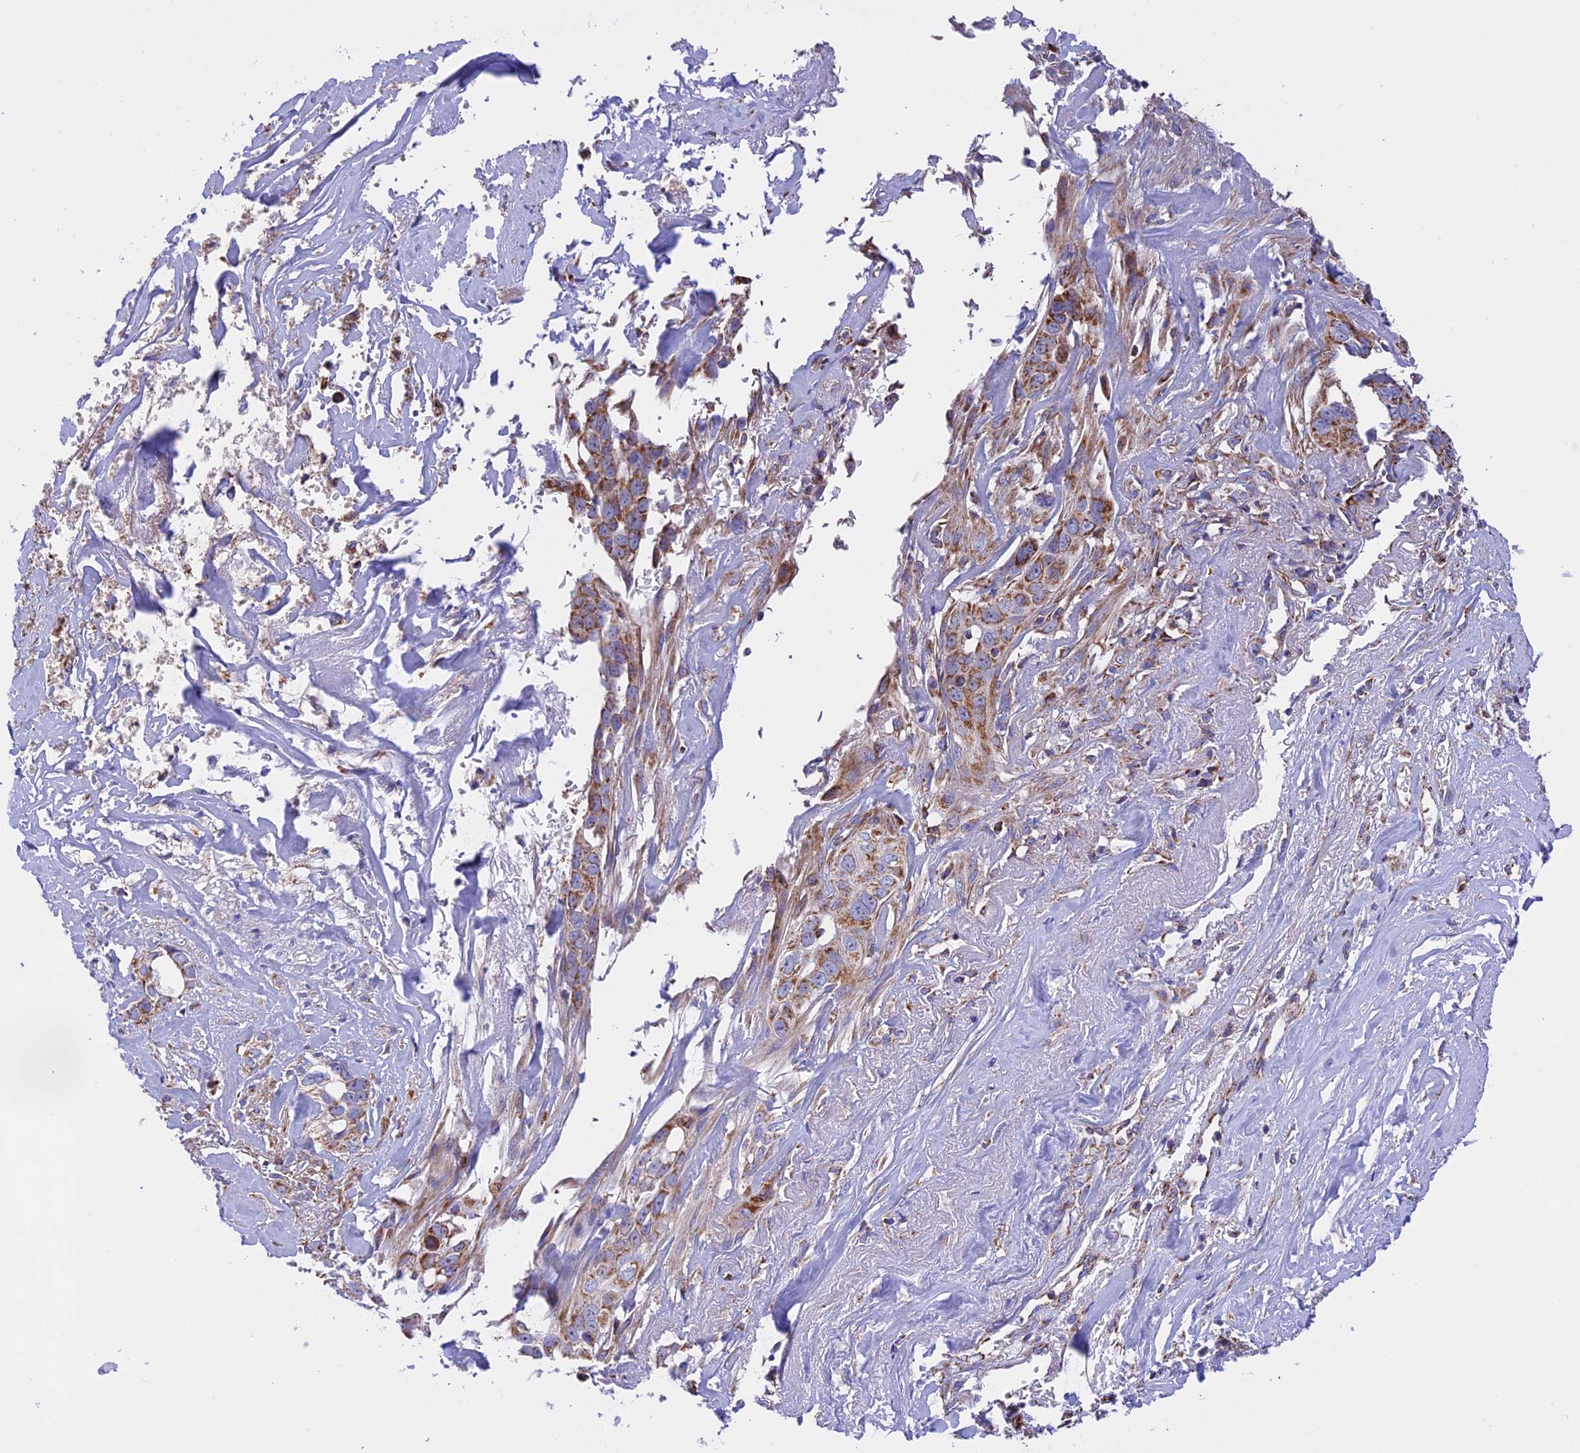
{"staining": {"intensity": "moderate", "quantity": ">75%", "location": "cytoplasmic/membranous"}, "tissue": "liver cancer", "cell_type": "Tumor cells", "image_type": "cancer", "snomed": [{"axis": "morphology", "description": "Cholangiocarcinoma"}, {"axis": "topography", "description": "Liver"}], "caption": "Liver cancer stained with a protein marker exhibits moderate staining in tumor cells.", "gene": "UQCRB", "patient": {"sex": "female", "age": 79}}